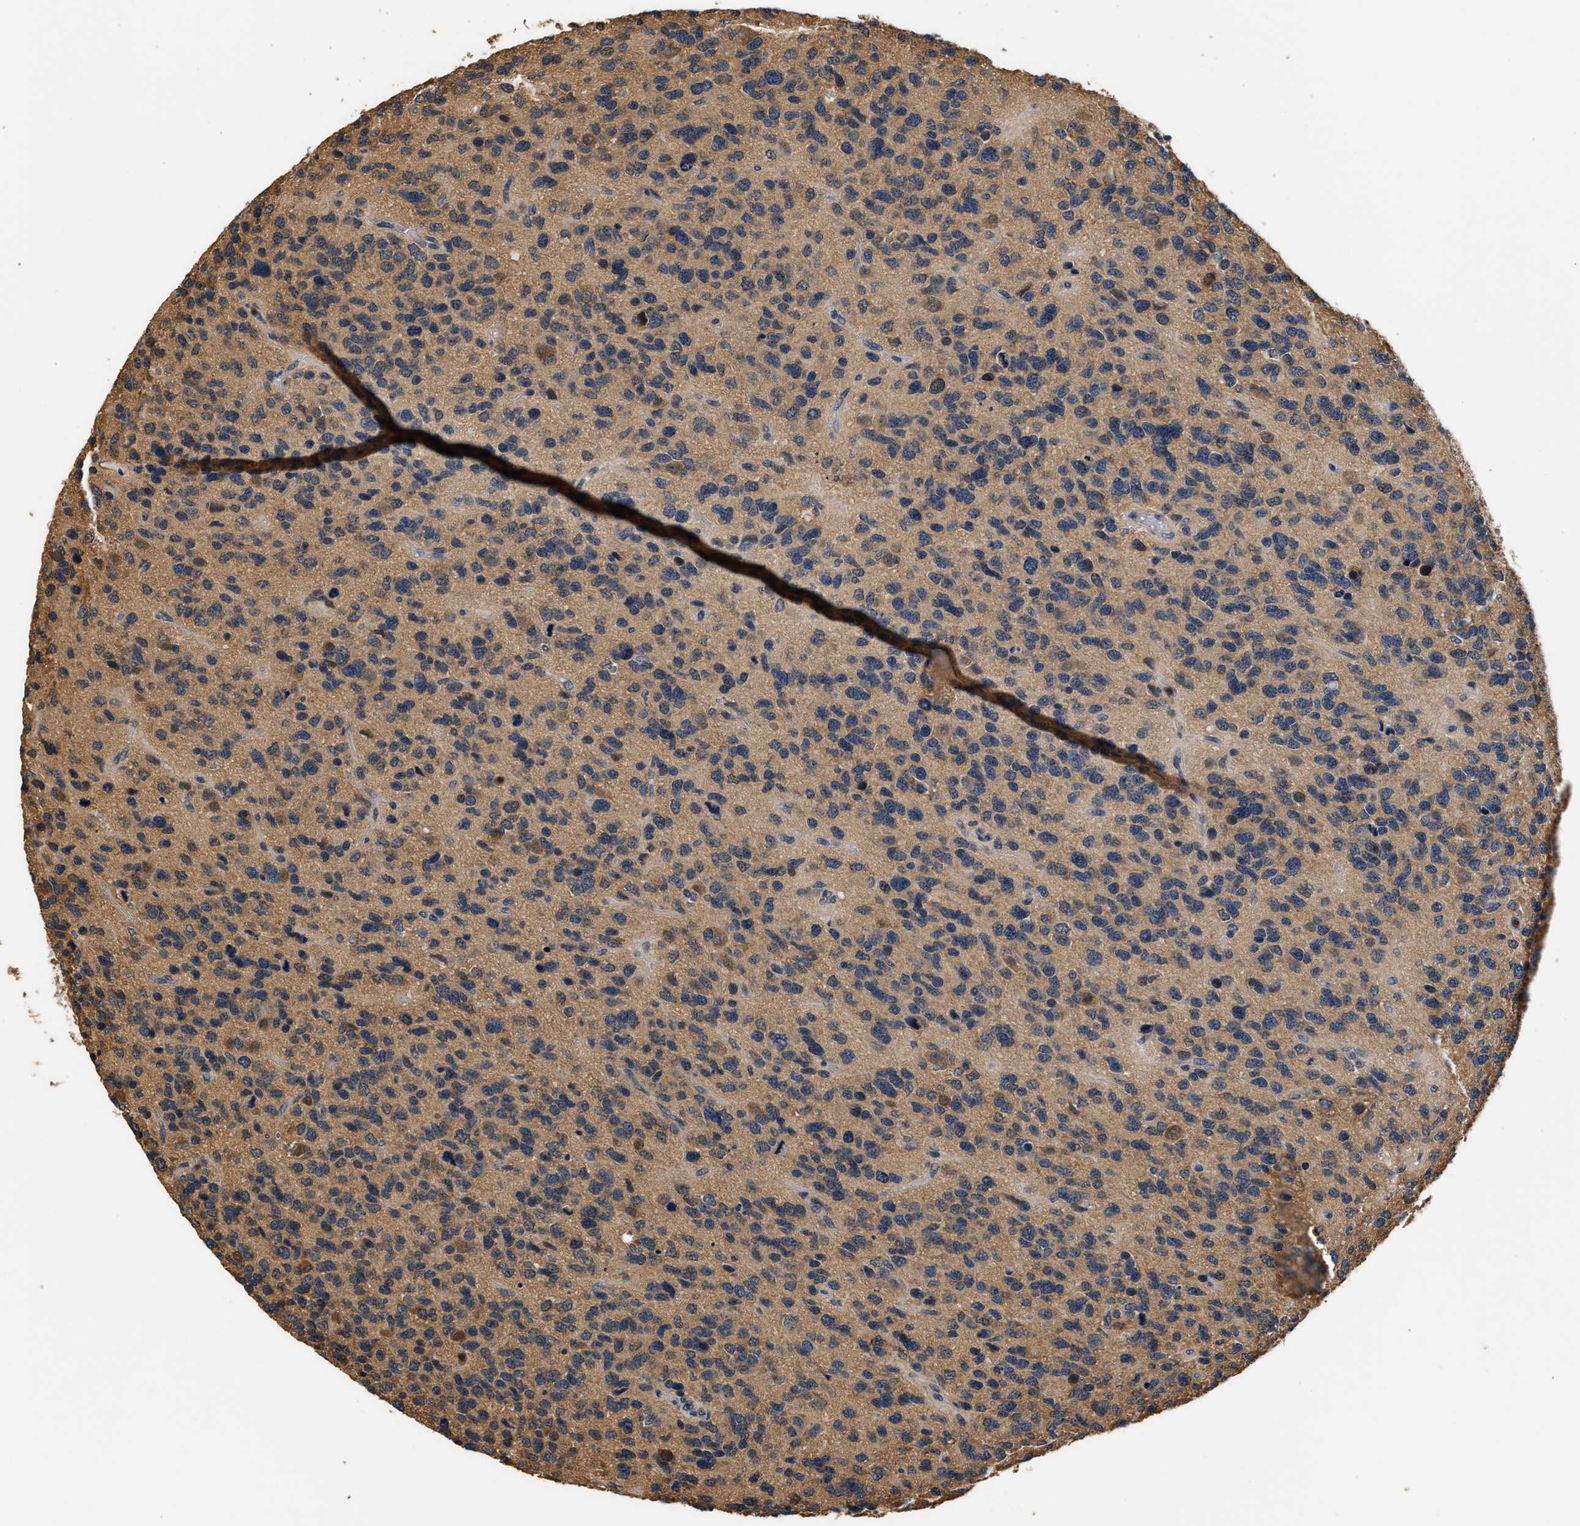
{"staining": {"intensity": "weak", "quantity": ">75%", "location": "cytoplasmic/membranous"}, "tissue": "glioma", "cell_type": "Tumor cells", "image_type": "cancer", "snomed": [{"axis": "morphology", "description": "Glioma, malignant, High grade"}, {"axis": "topography", "description": "Brain"}], "caption": "Protein staining shows weak cytoplasmic/membranous expression in approximately >75% of tumor cells in high-grade glioma (malignant). The staining is performed using DAB brown chromogen to label protein expression. The nuclei are counter-stained blue using hematoxylin.", "gene": "GPI", "patient": {"sex": "female", "age": 58}}